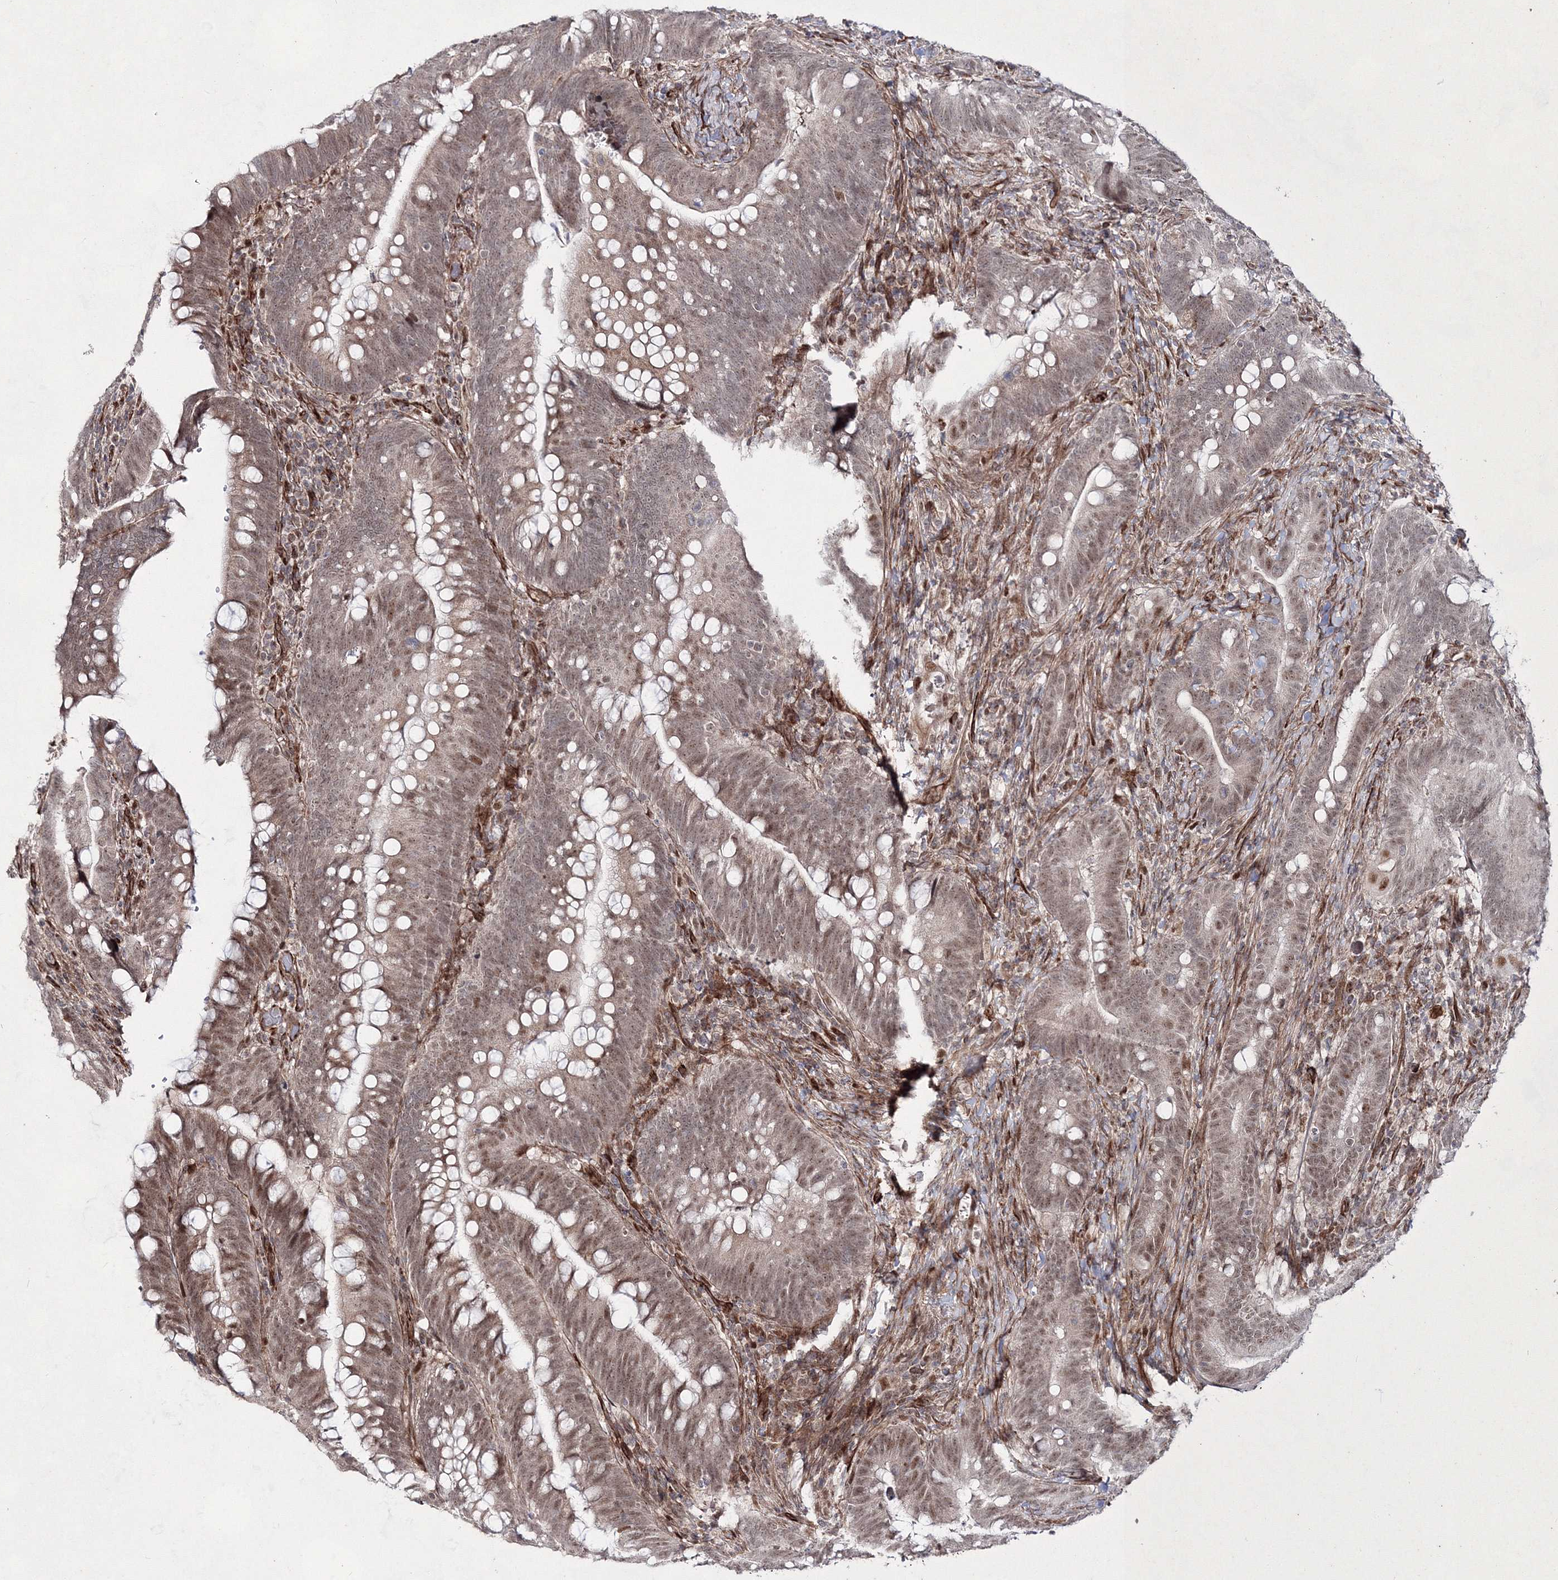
{"staining": {"intensity": "moderate", "quantity": ">75%", "location": "nuclear"}, "tissue": "colorectal cancer", "cell_type": "Tumor cells", "image_type": "cancer", "snomed": [{"axis": "morphology", "description": "Adenocarcinoma, NOS"}, {"axis": "topography", "description": "Colon"}], "caption": "A high-resolution photomicrograph shows immunohistochemistry staining of adenocarcinoma (colorectal), which demonstrates moderate nuclear expression in about >75% of tumor cells. Using DAB (3,3'-diaminobenzidine) (brown) and hematoxylin (blue) stains, captured at high magnification using brightfield microscopy.", "gene": "SNIP1", "patient": {"sex": "female", "age": 66}}